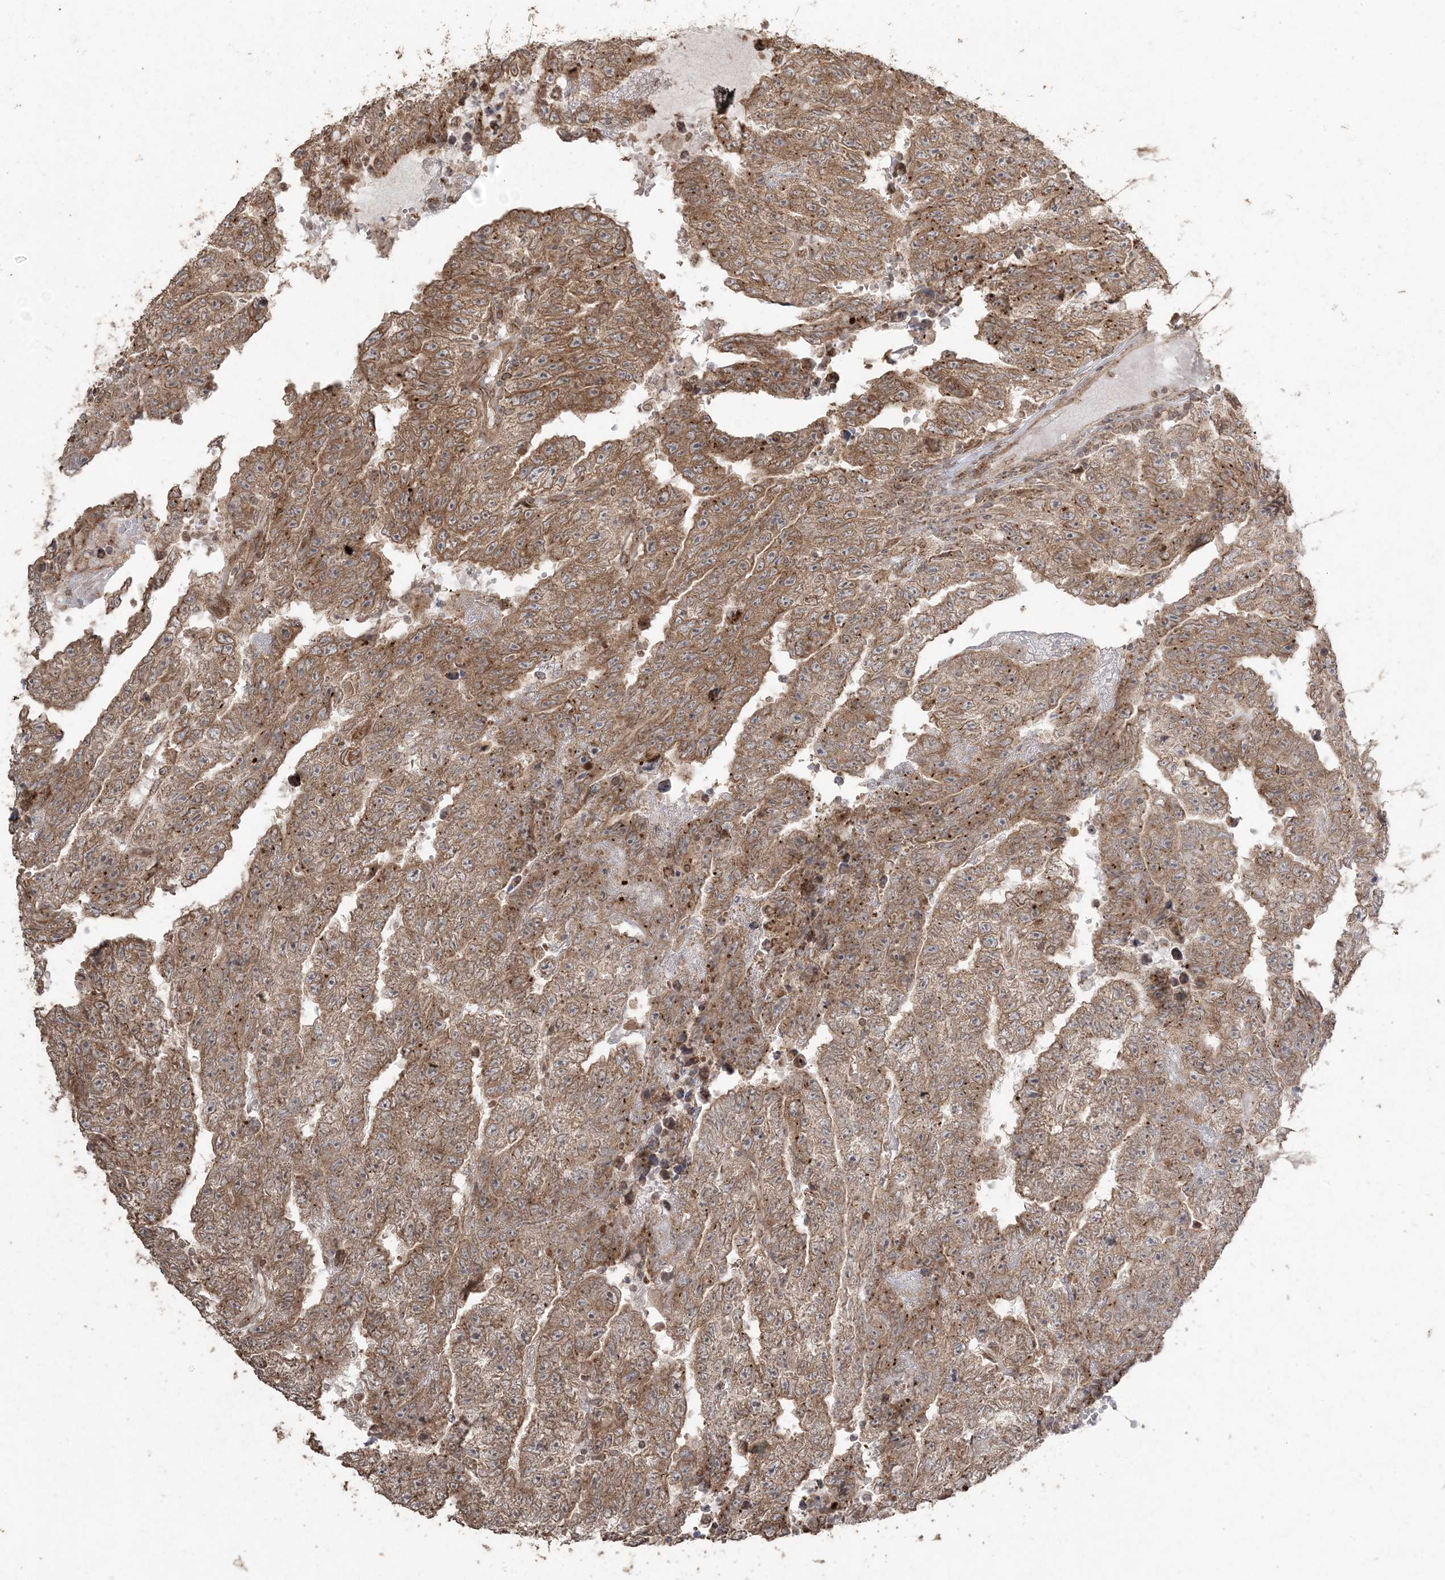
{"staining": {"intensity": "moderate", "quantity": ">75%", "location": "cytoplasmic/membranous"}, "tissue": "testis cancer", "cell_type": "Tumor cells", "image_type": "cancer", "snomed": [{"axis": "morphology", "description": "Carcinoma, Embryonal, NOS"}, {"axis": "topography", "description": "Testis"}], "caption": "Testis cancer (embryonal carcinoma) tissue displays moderate cytoplasmic/membranous expression in approximately >75% of tumor cells, visualized by immunohistochemistry.", "gene": "DDX19B", "patient": {"sex": "male", "age": 25}}